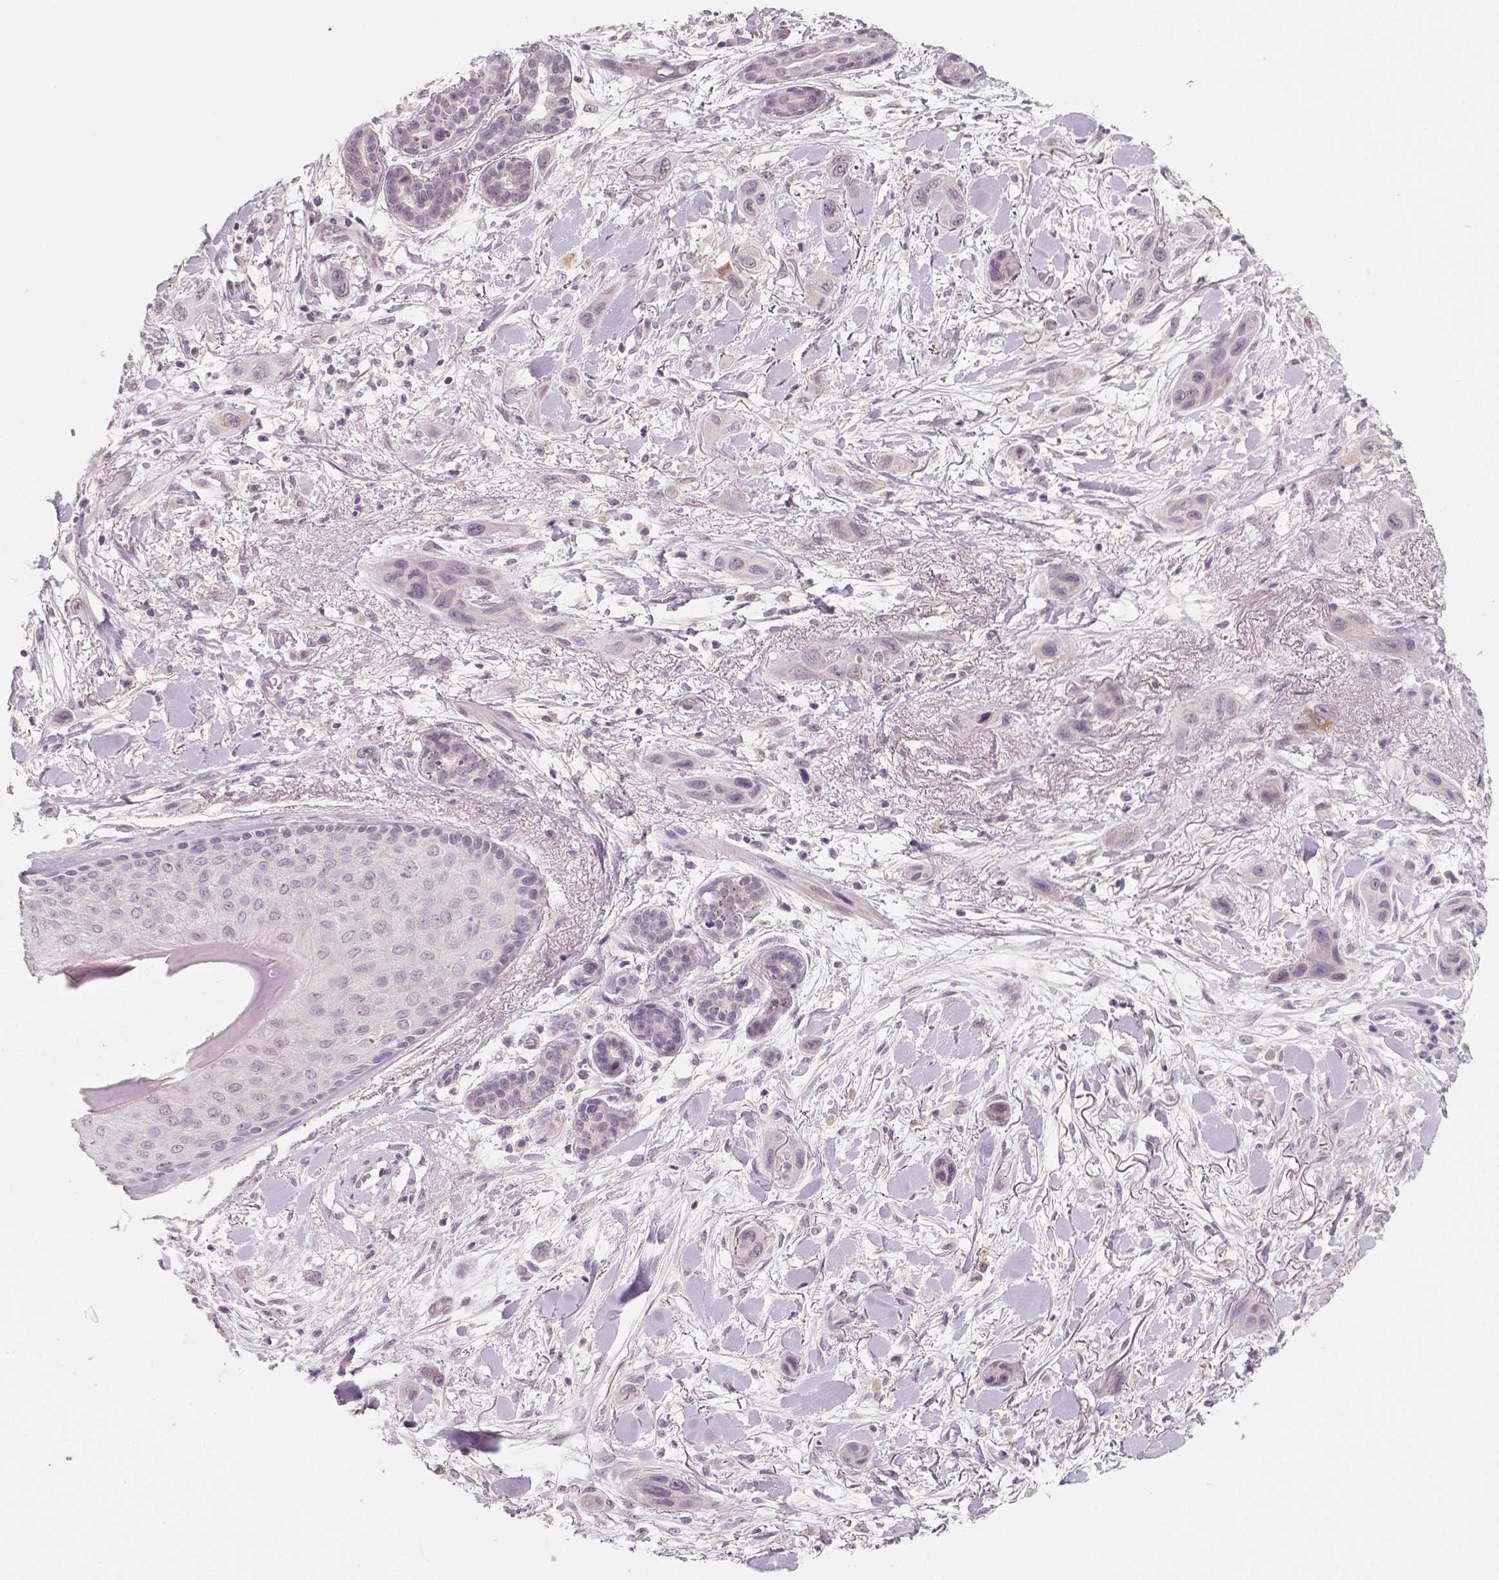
{"staining": {"intensity": "negative", "quantity": "none", "location": "none"}, "tissue": "skin cancer", "cell_type": "Tumor cells", "image_type": "cancer", "snomed": [{"axis": "morphology", "description": "Squamous cell carcinoma, NOS"}, {"axis": "topography", "description": "Skin"}], "caption": "DAB (3,3'-diaminobenzidine) immunohistochemical staining of squamous cell carcinoma (skin) reveals no significant staining in tumor cells.", "gene": "RNASE7", "patient": {"sex": "male", "age": 79}}